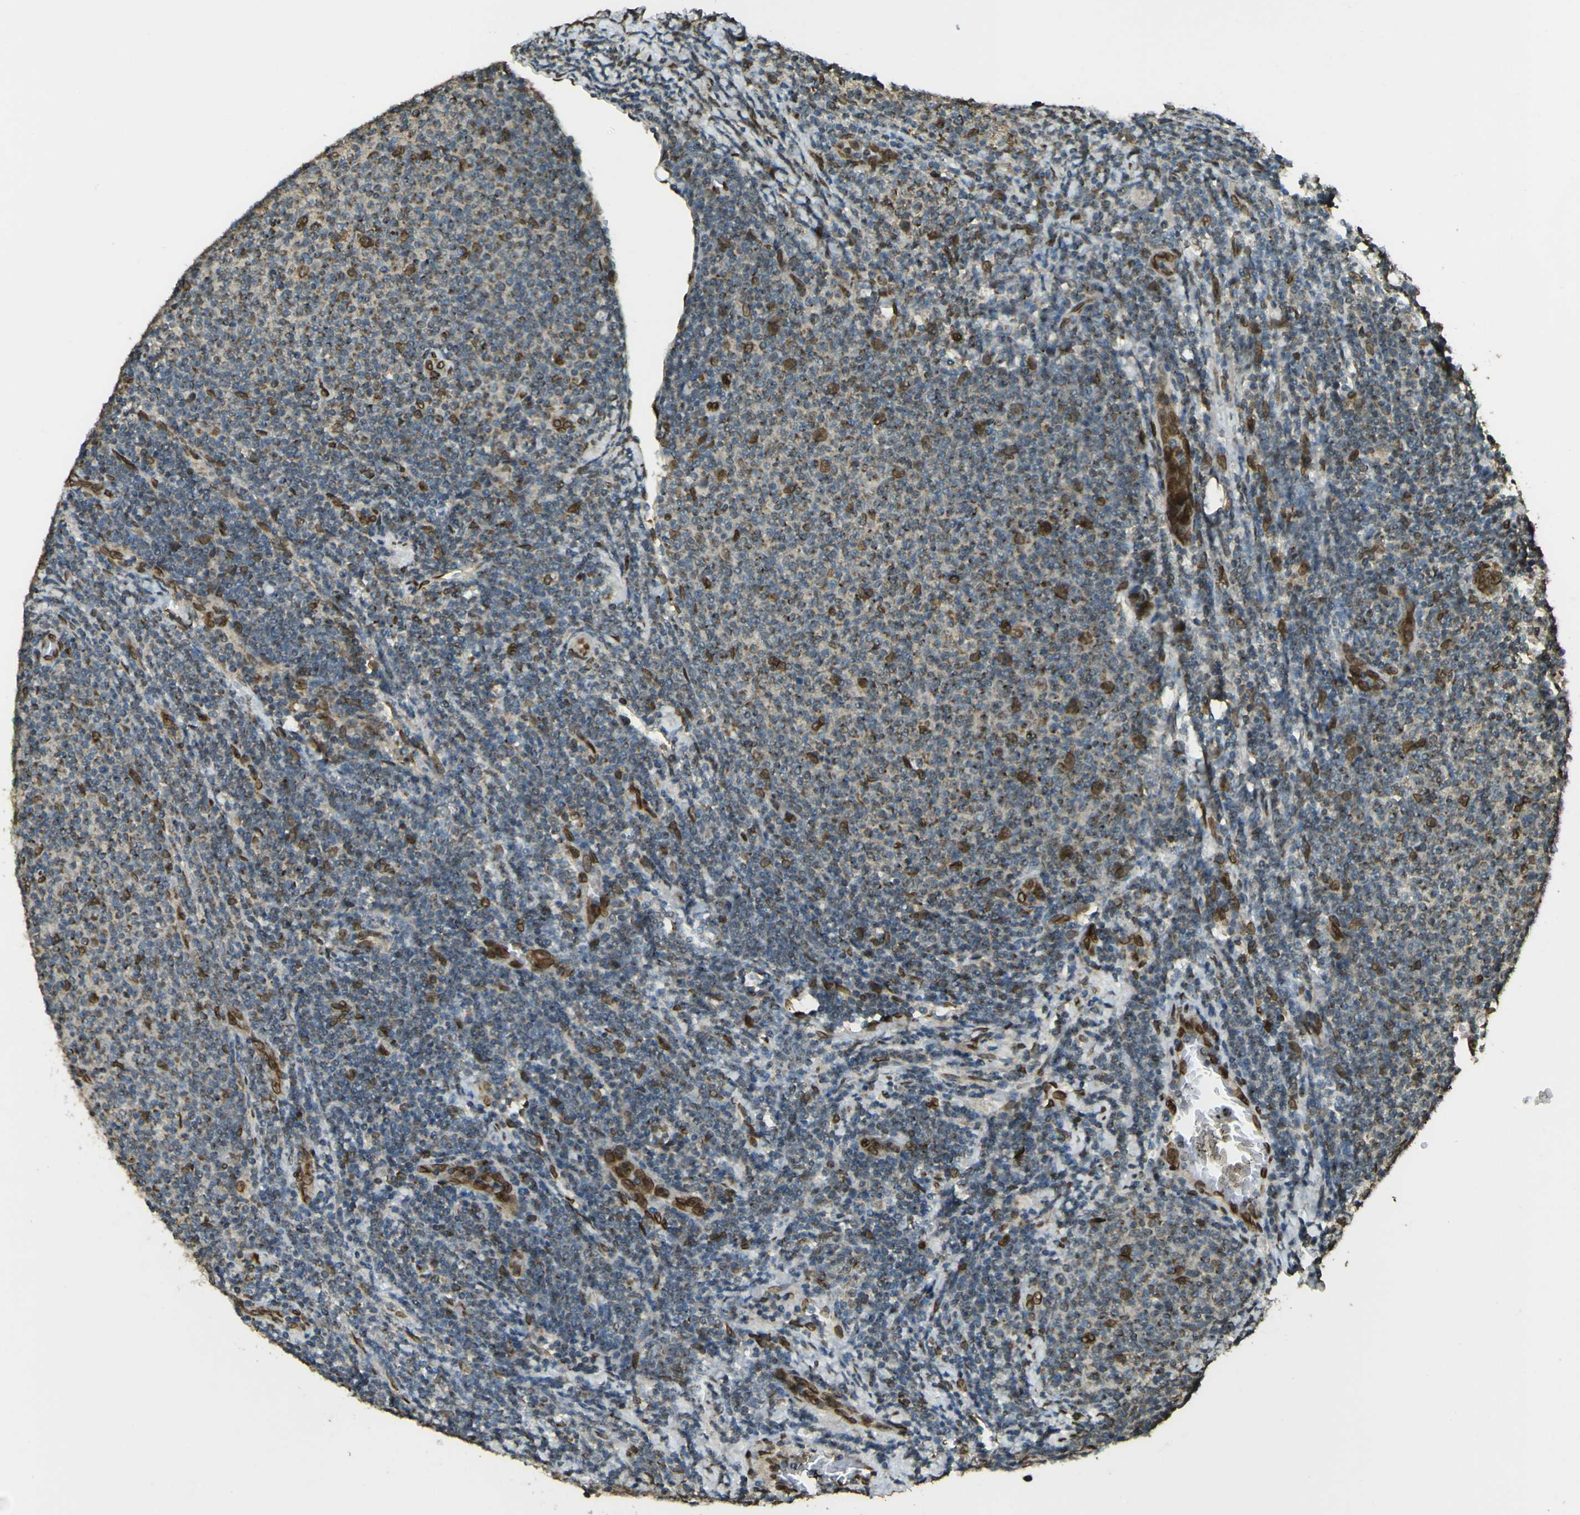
{"staining": {"intensity": "moderate", "quantity": "<25%", "location": "cytoplasmic/membranous,nuclear"}, "tissue": "lymphoma", "cell_type": "Tumor cells", "image_type": "cancer", "snomed": [{"axis": "morphology", "description": "Malignant lymphoma, non-Hodgkin's type, Low grade"}, {"axis": "topography", "description": "Lymph node"}], "caption": "Immunohistochemistry (DAB (3,3'-diaminobenzidine)) staining of human lymphoma demonstrates moderate cytoplasmic/membranous and nuclear protein staining in approximately <25% of tumor cells.", "gene": "GALNT1", "patient": {"sex": "male", "age": 66}}